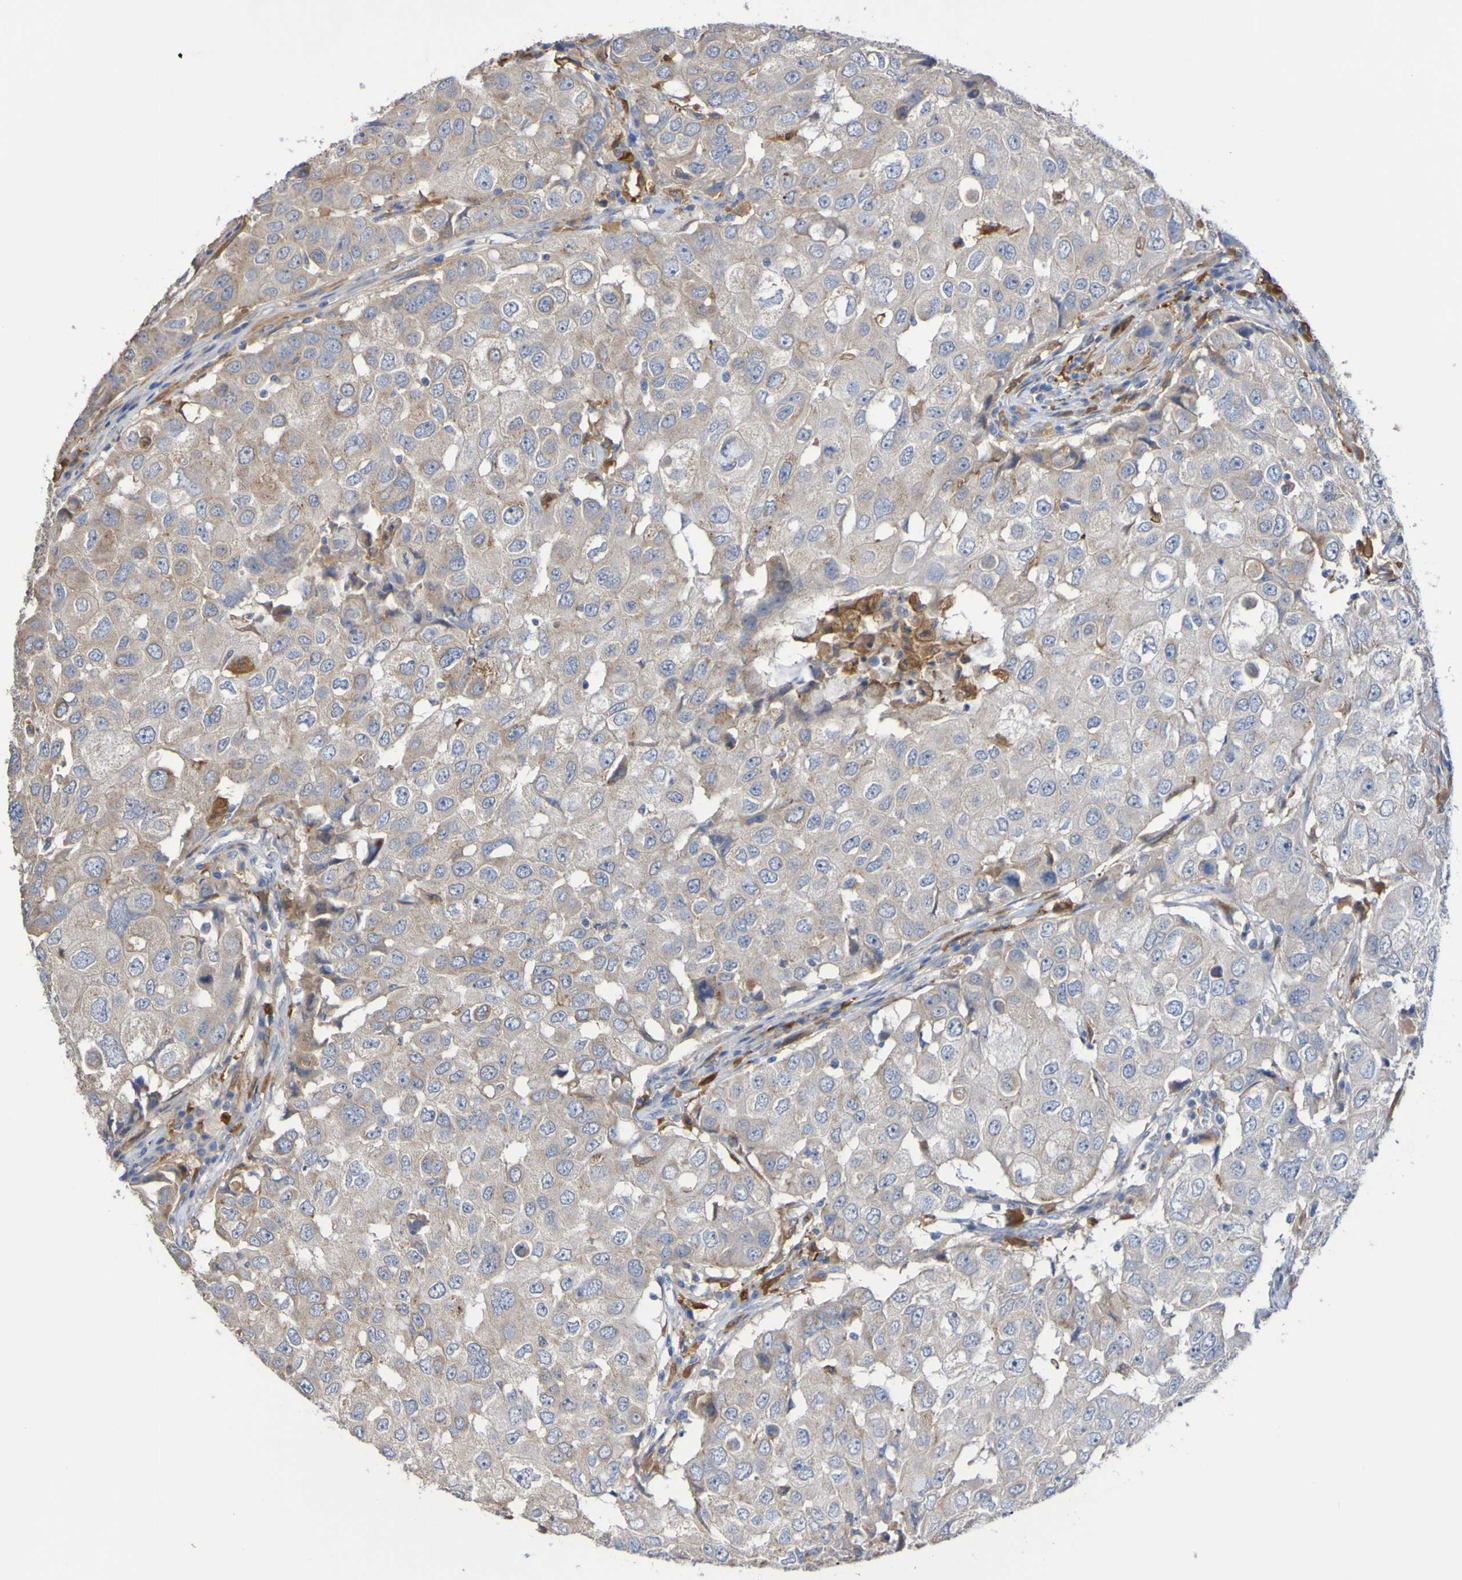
{"staining": {"intensity": "weak", "quantity": "<25%", "location": "cytoplasmic/membranous"}, "tissue": "breast cancer", "cell_type": "Tumor cells", "image_type": "cancer", "snomed": [{"axis": "morphology", "description": "Duct carcinoma"}, {"axis": "topography", "description": "Breast"}], "caption": "There is no significant positivity in tumor cells of breast cancer.", "gene": "PHYH", "patient": {"sex": "female", "age": 27}}